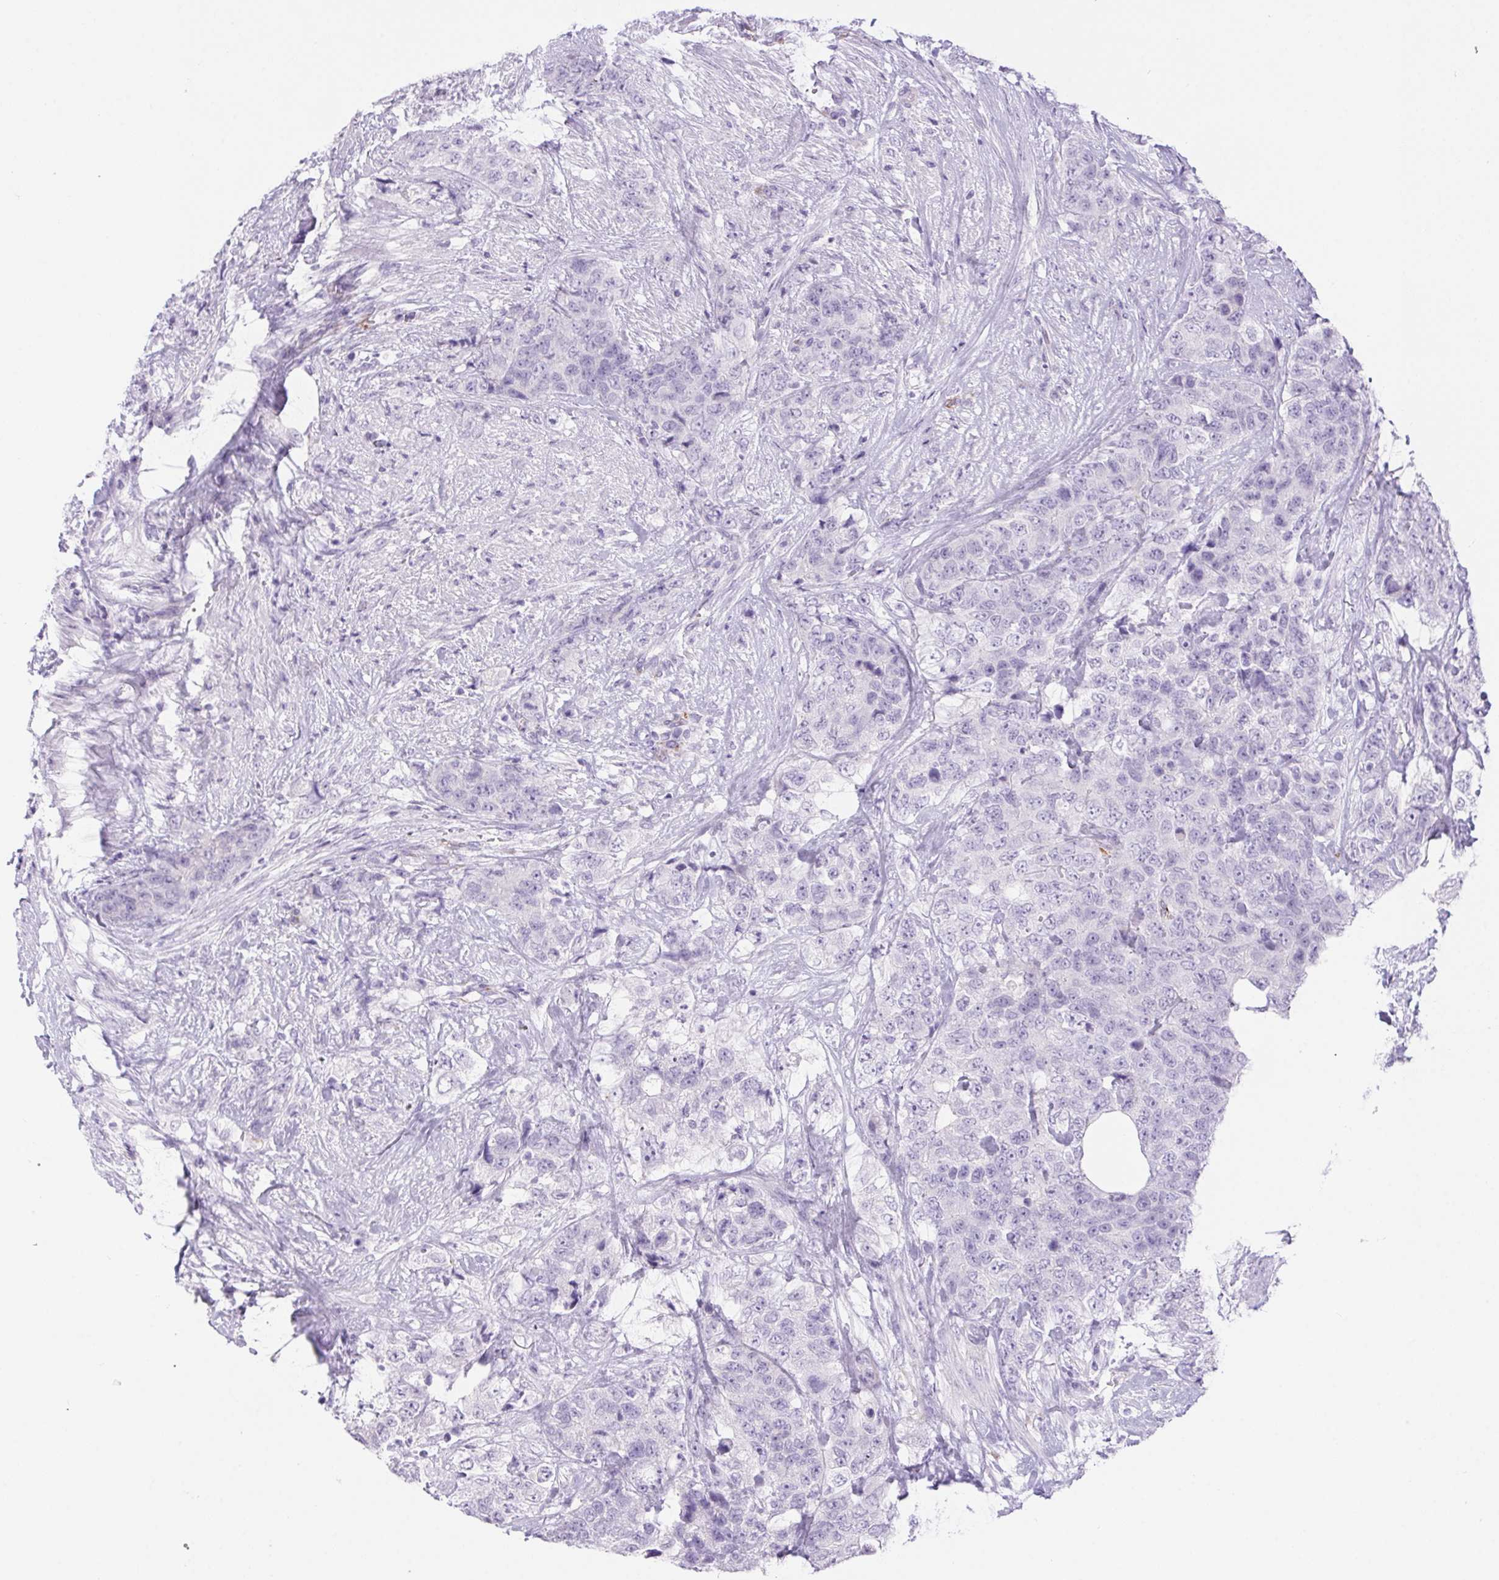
{"staining": {"intensity": "negative", "quantity": "none", "location": "none"}, "tissue": "urothelial cancer", "cell_type": "Tumor cells", "image_type": "cancer", "snomed": [{"axis": "morphology", "description": "Urothelial carcinoma, High grade"}, {"axis": "topography", "description": "Urinary bladder"}], "caption": "DAB (3,3'-diaminobenzidine) immunohistochemical staining of human urothelial carcinoma (high-grade) exhibits no significant staining in tumor cells.", "gene": "ERP27", "patient": {"sex": "female", "age": 78}}